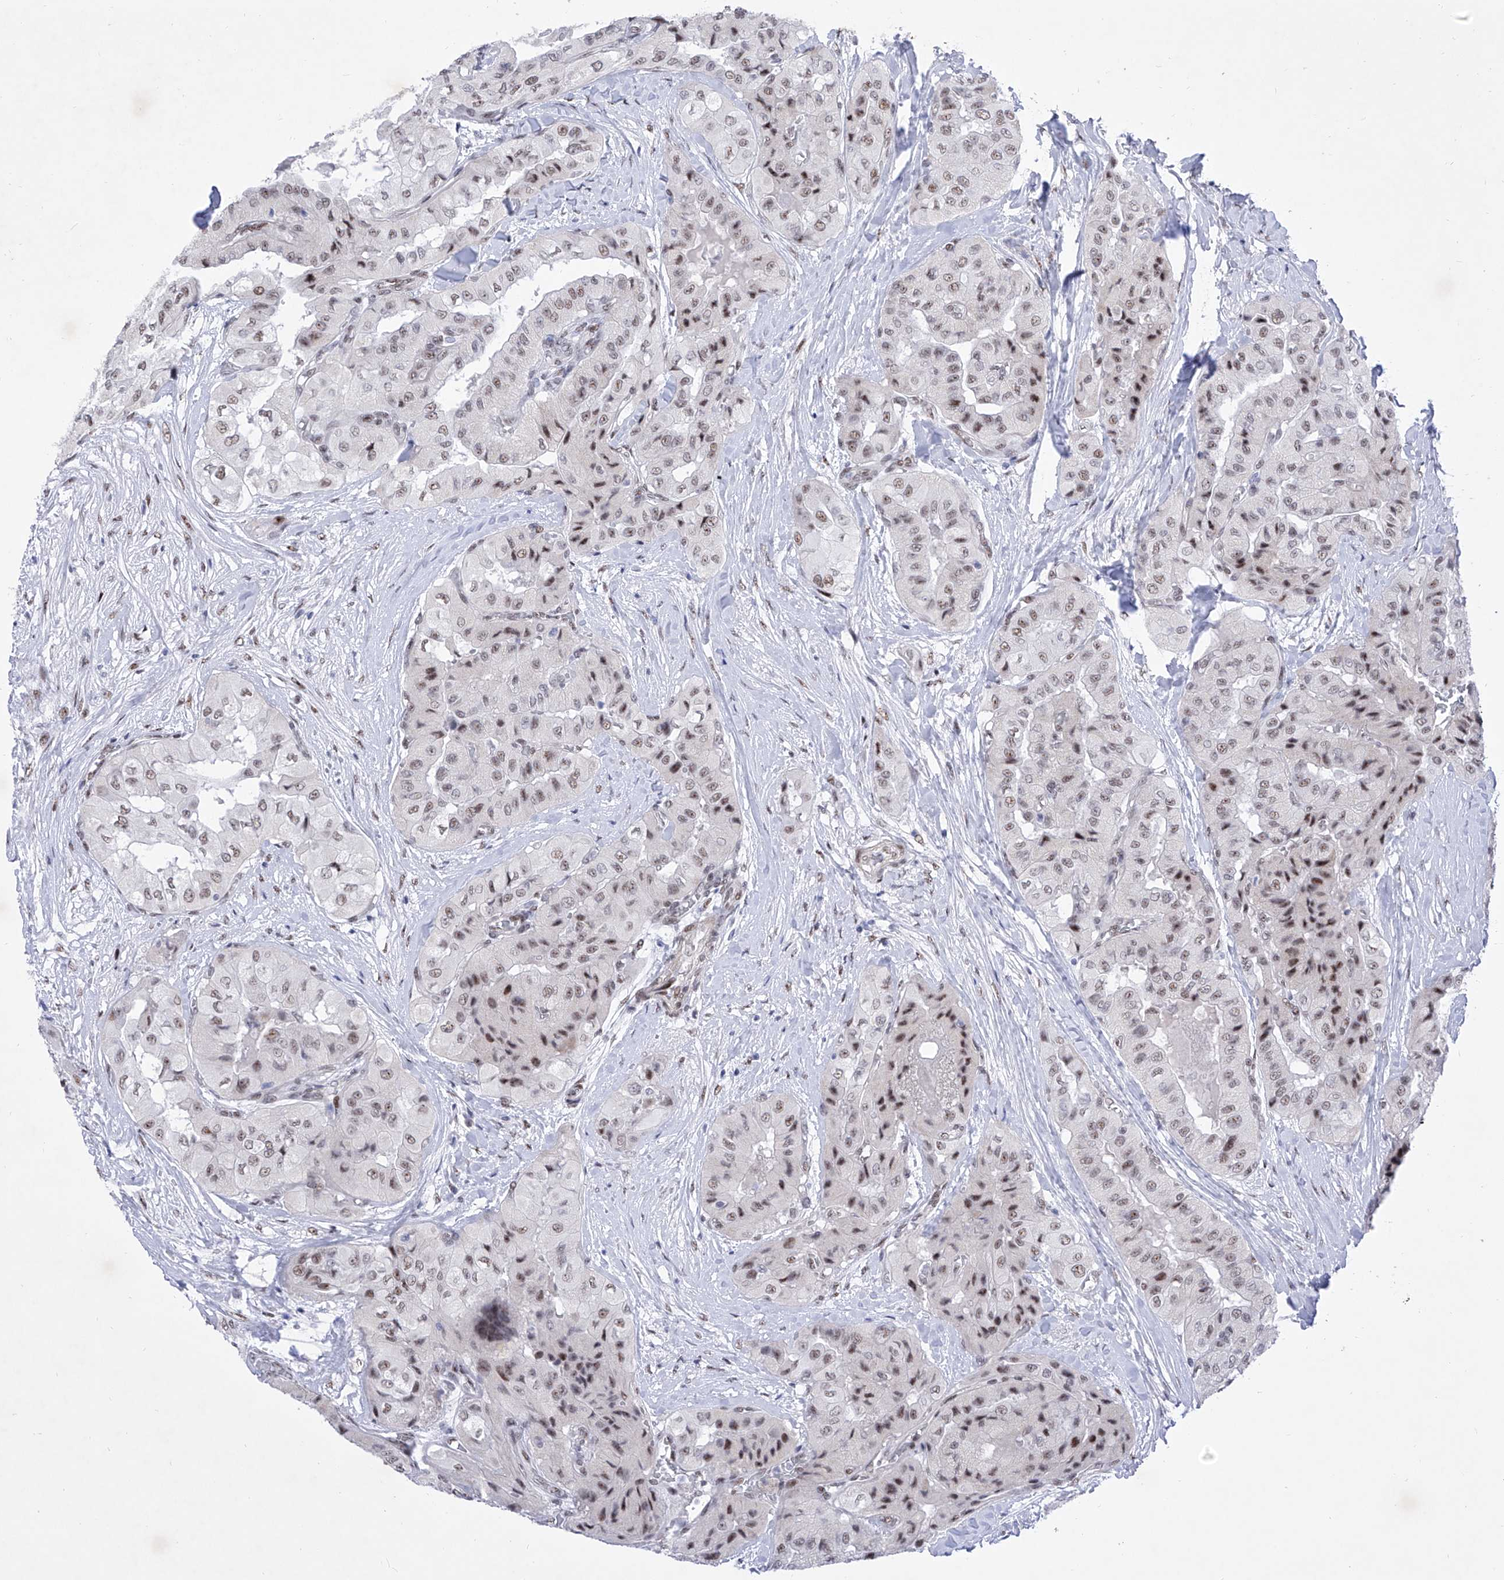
{"staining": {"intensity": "weak", "quantity": ">75%", "location": "nuclear"}, "tissue": "thyroid cancer", "cell_type": "Tumor cells", "image_type": "cancer", "snomed": [{"axis": "morphology", "description": "Papillary adenocarcinoma, NOS"}, {"axis": "topography", "description": "Thyroid gland"}], "caption": "A photomicrograph showing weak nuclear expression in about >75% of tumor cells in papillary adenocarcinoma (thyroid), as visualized by brown immunohistochemical staining.", "gene": "ATN1", "patient": {"sex": "female", "age": 59}}